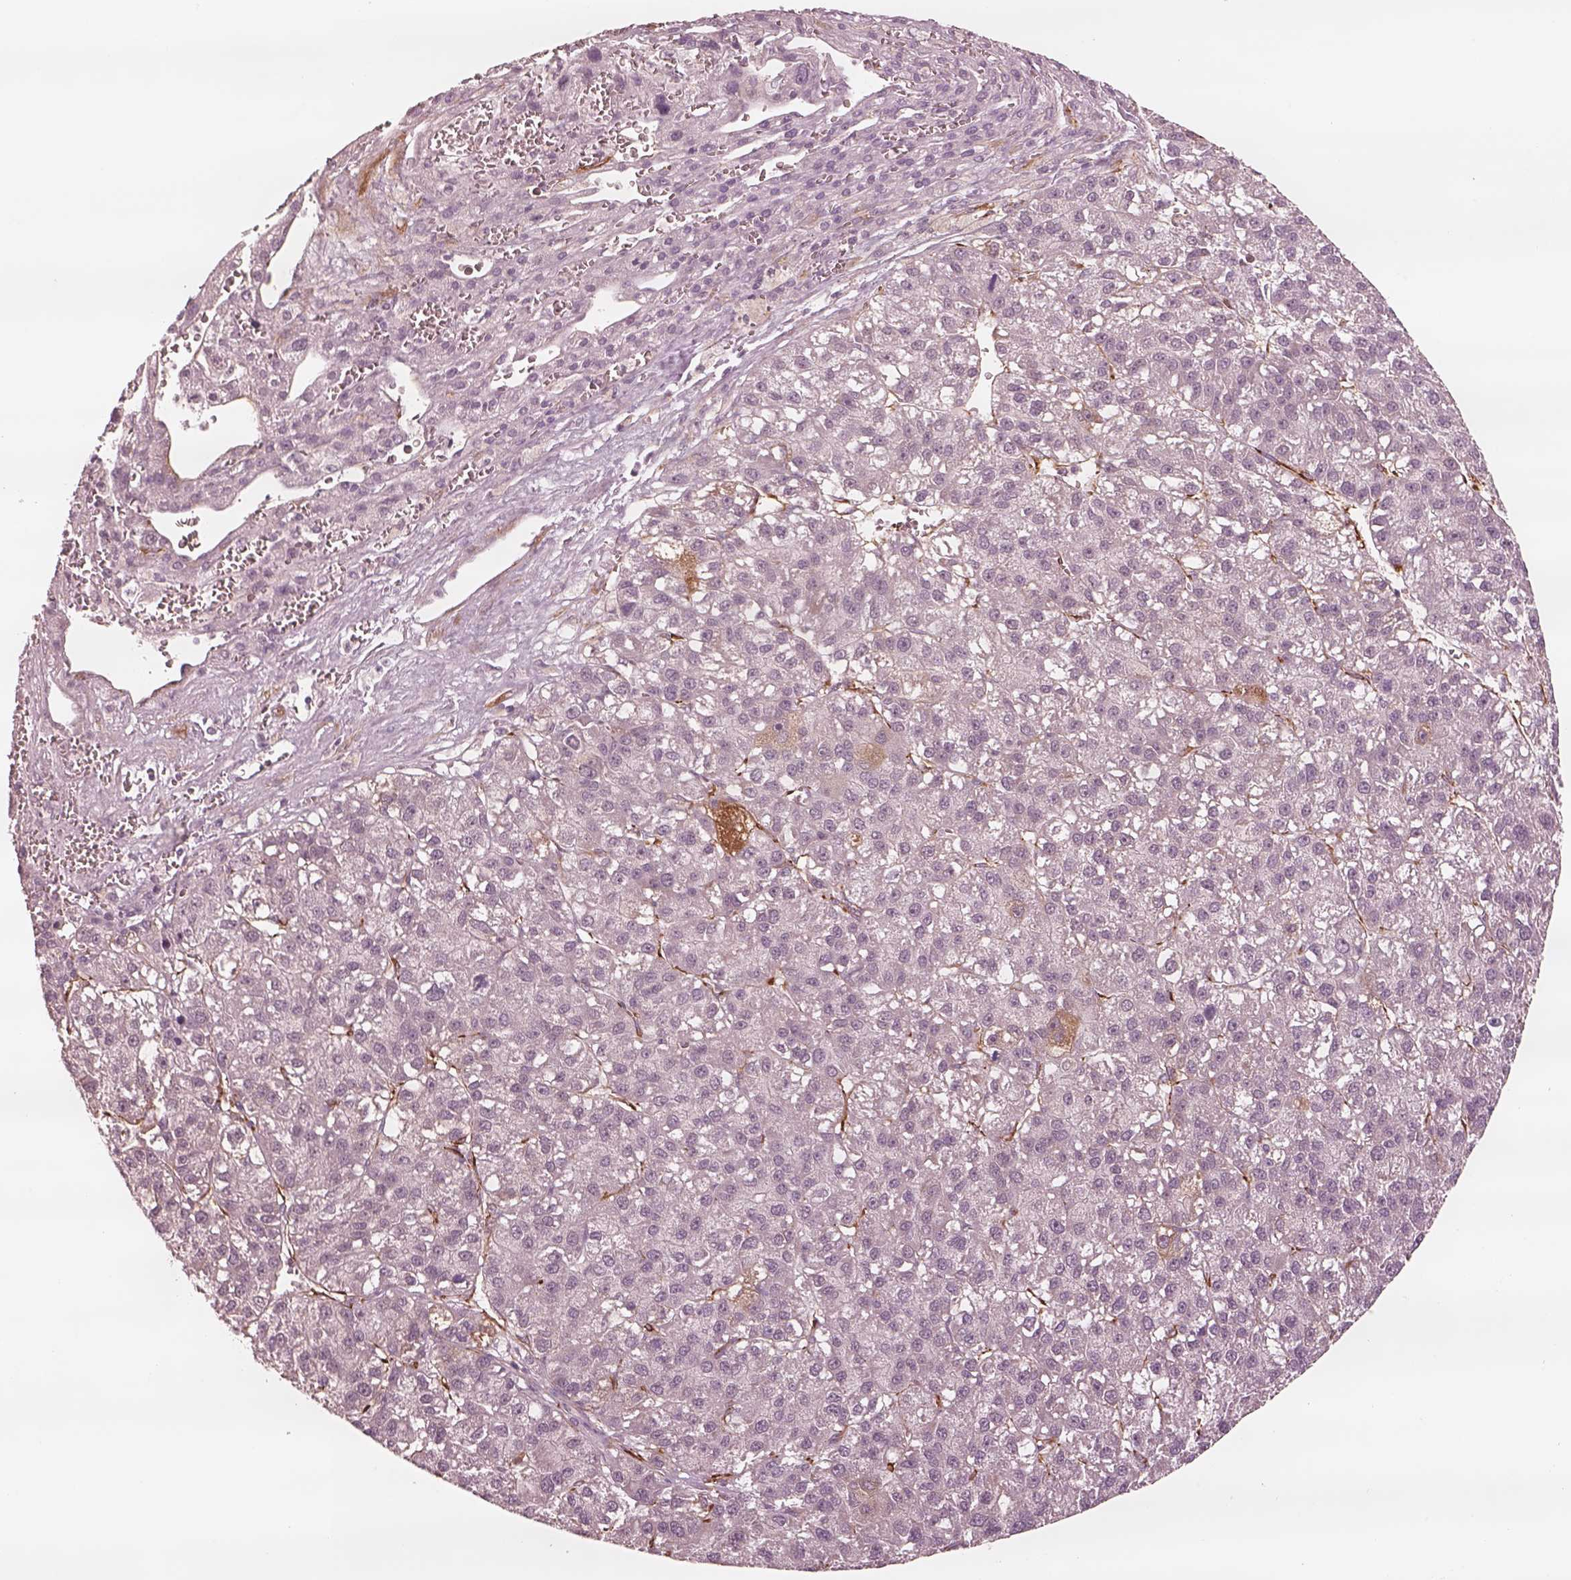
{"staining": {"intensity": "negative", "quantity": "none", "location": "none"}, "tissue": "liver cancer", "cell_type": "Tumor cells", "image_type": "cancer", "snomed": [{"axis": "morphology", "description": "Carcinoma, Hepatocellular, NOS"}, {"axis": "topography", "description": "Liver"}], "caption": "A histopathology image of hepatocellular carcinoma (liver) stained for a protein reveals no brown staining in tumor cells.", "gene": "DNAAF9", "patient": {"sex": "female", "age": 70}}